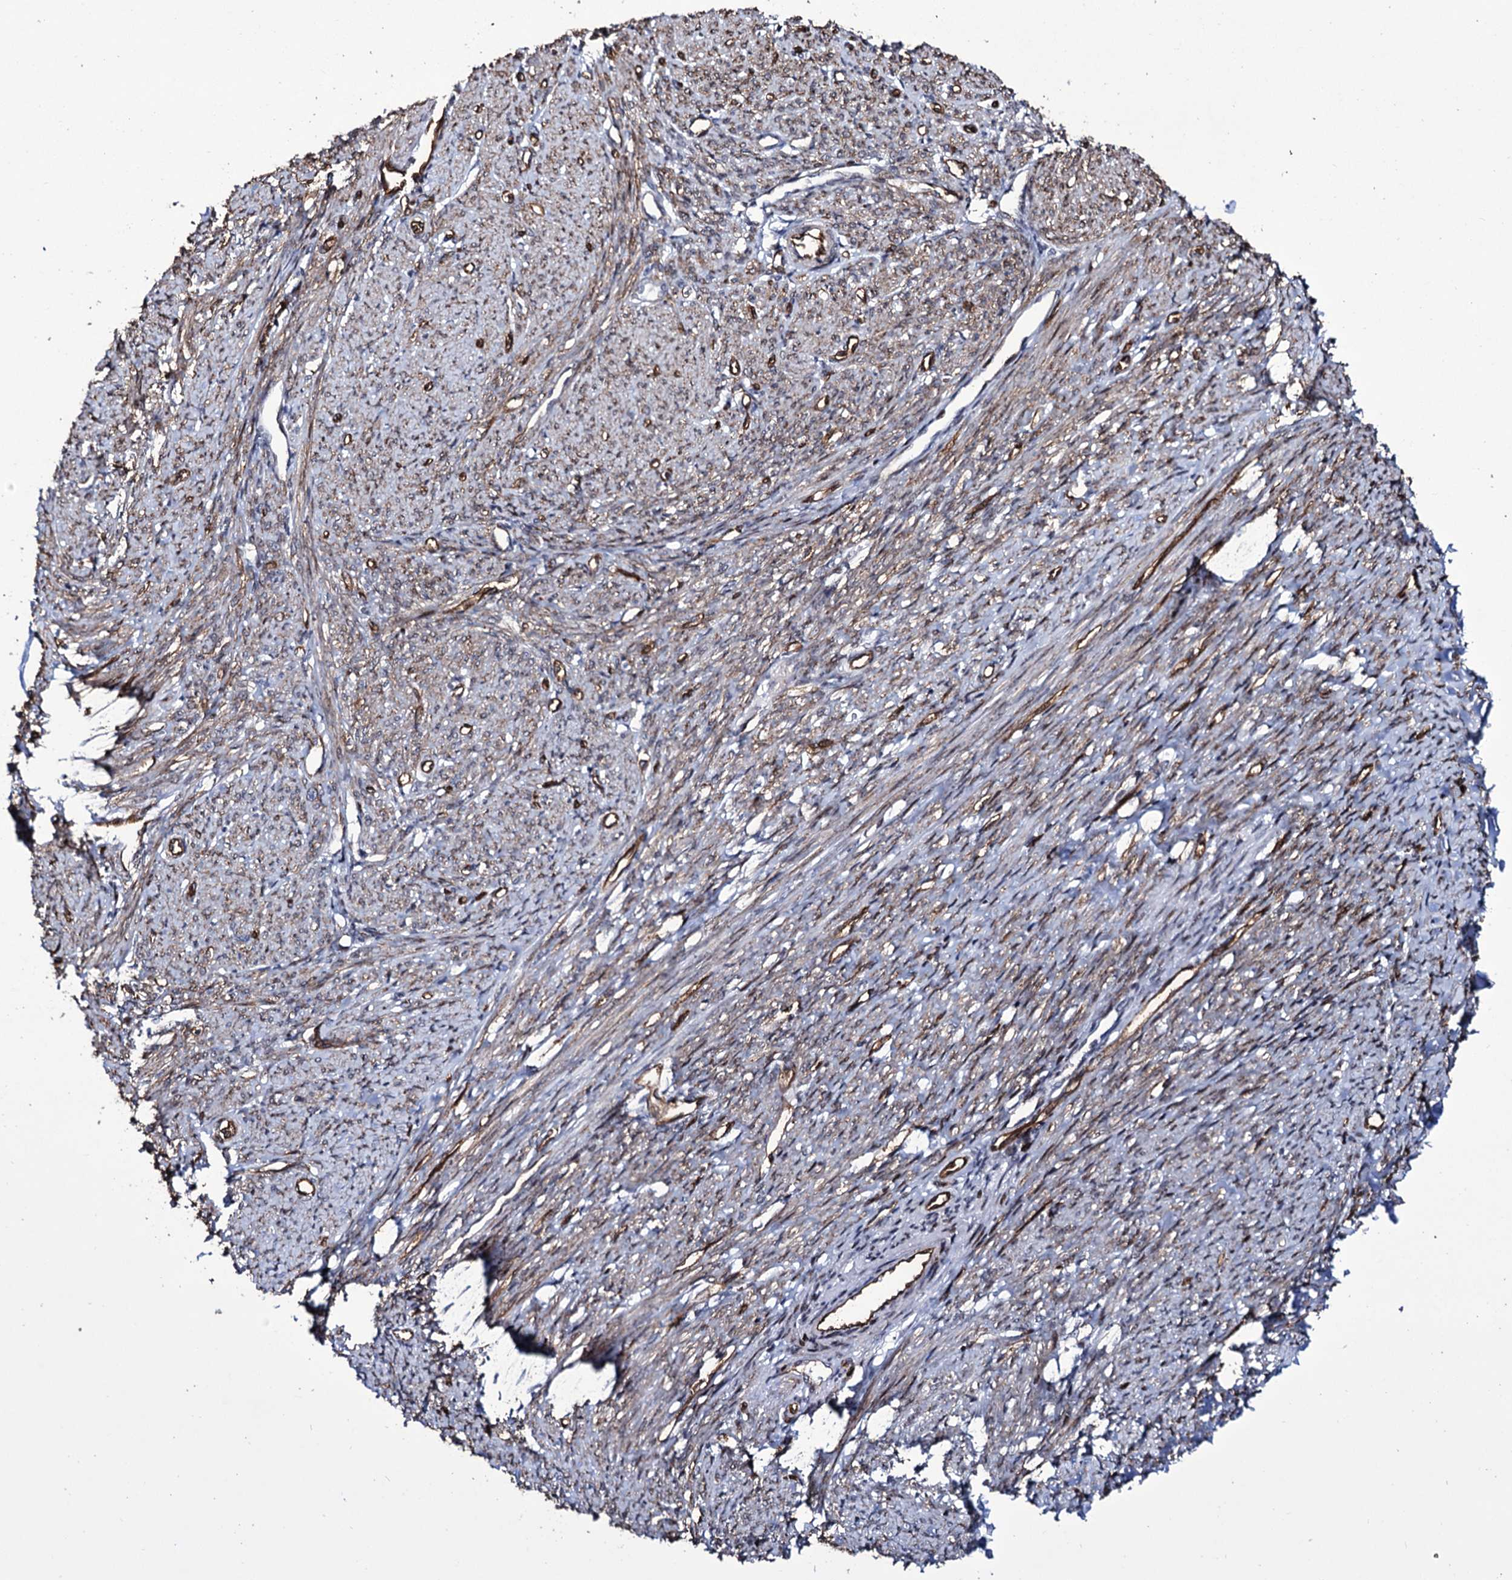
{"staining": {"intensity": "moderate", "quantity": "25%-75%", "location": "cytoplasmic/membranous,nuclear"}, "tissue": "smooth muscle", "cell_type": "Smooth muscle cells", "image_type": "normal", "snomed": [{"axis": "morphology", "description": "Normal tissue, NOS"}, {"axis": "topography", "description": "Smooth muscle"}, {"axis": "topography", "description": "Uterus"}], "caption": "IHC photomicrograph of benign smooth muscle: human smooth muscle stained using IHC shows medium levels of moderate protein expression localized specifically in the cytoplasmic/membranous,nuclear of smooth muscle cells, appearing as a cytoplasmic/membranous,nuclear brown color.", "gene": "ZC3H12C", "patient": {"sex": "female", "age": 59}}